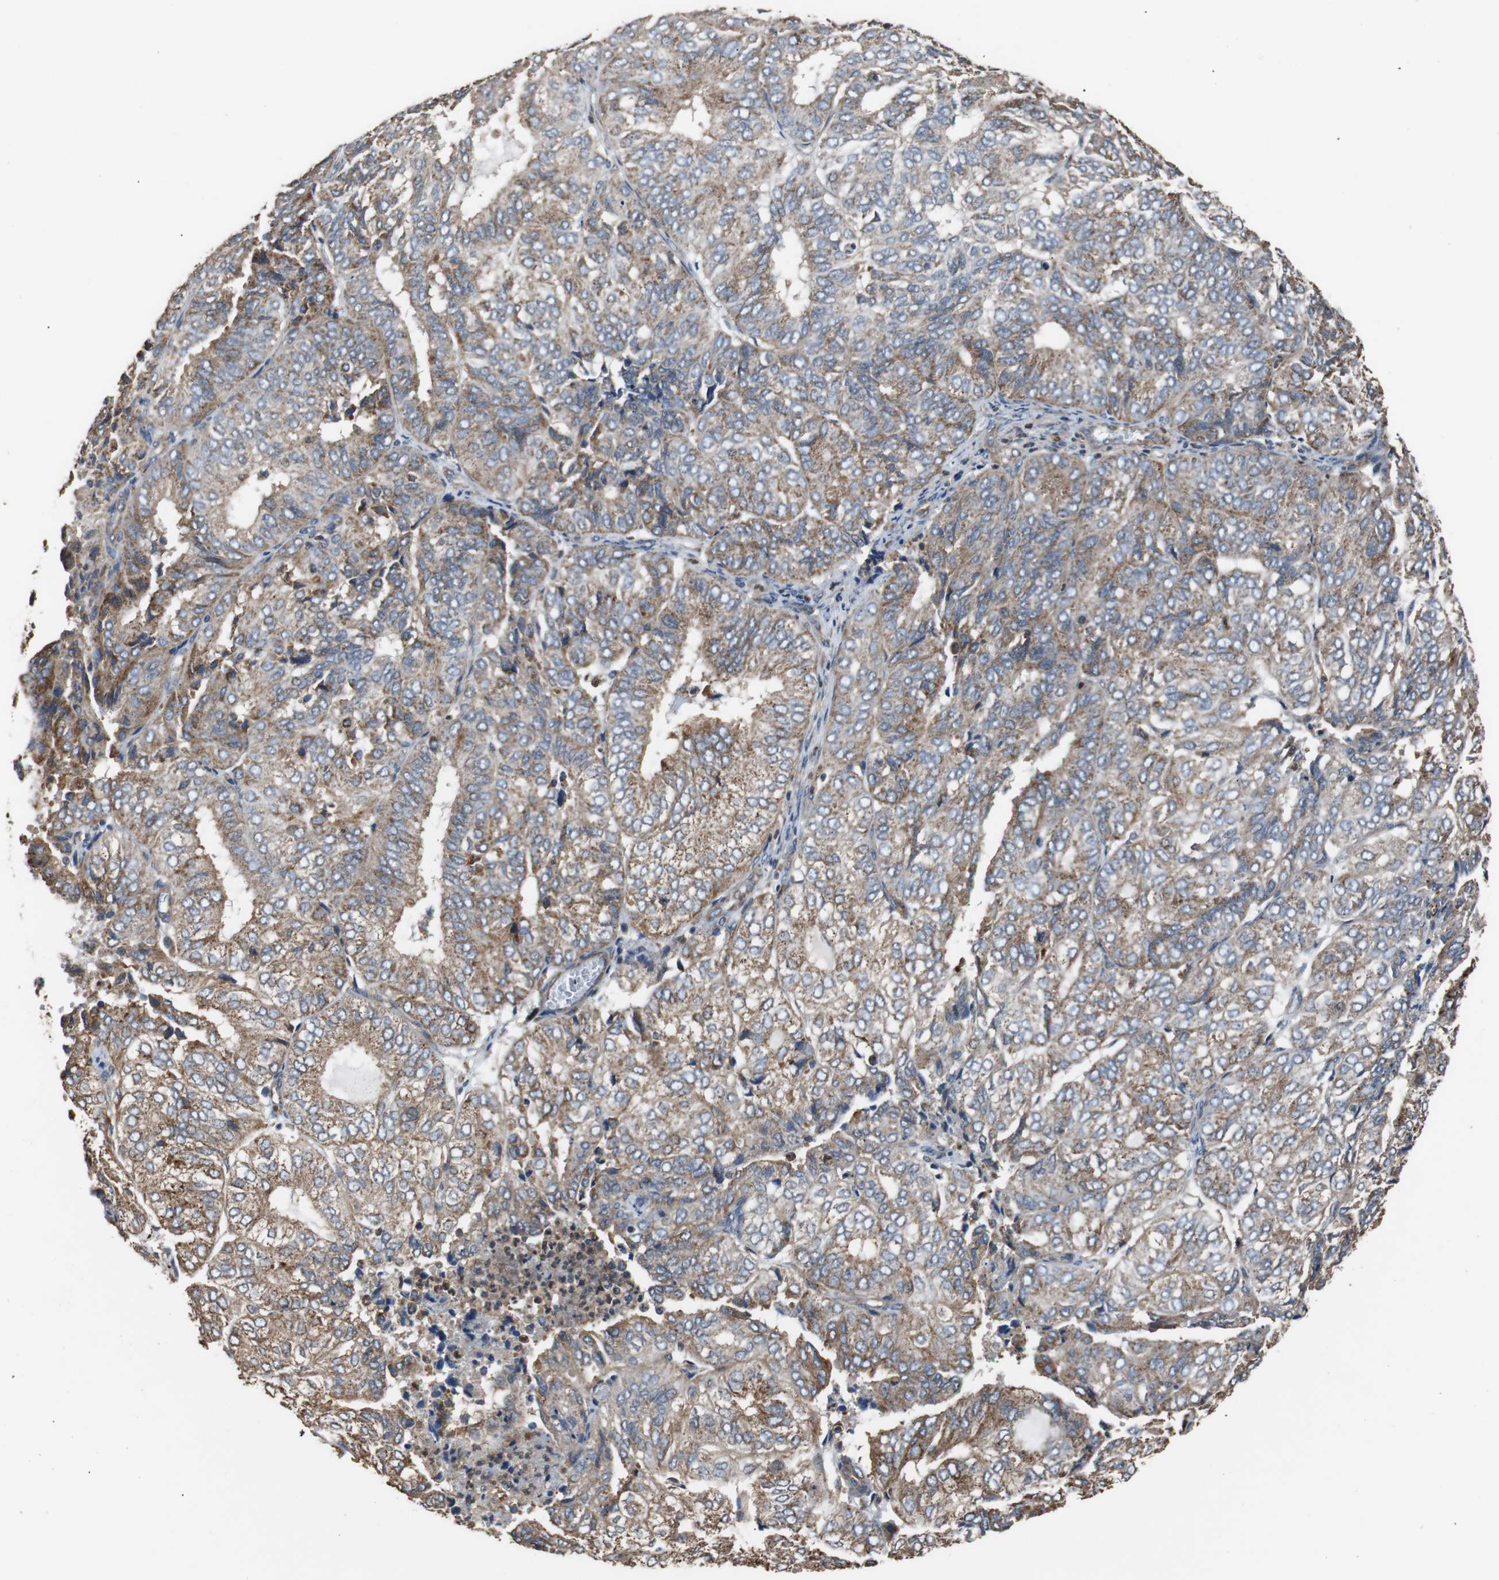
{"staining": {"intensity": "moderate", "quantity": ">75%", "location": "cytoplasmic/membranous"}, "tissue": "endometrial cancer", "cell_type": "Tumor cells", "image_type": "cancer", "snomed": [{"axis": "morphology", "description": "Adenocarcinoma, NOS"}, {"axis": "topography", "description": "Uterus"}], "caption": "Approximately >75% of tumor cells in endometrial cancer exhibit moderate cytoplasmic/membranous protein expression as visualized by brown immunohistochemical staining.", "gene": "PITRM1", "patient": {"sex": "female", "age": 60}}